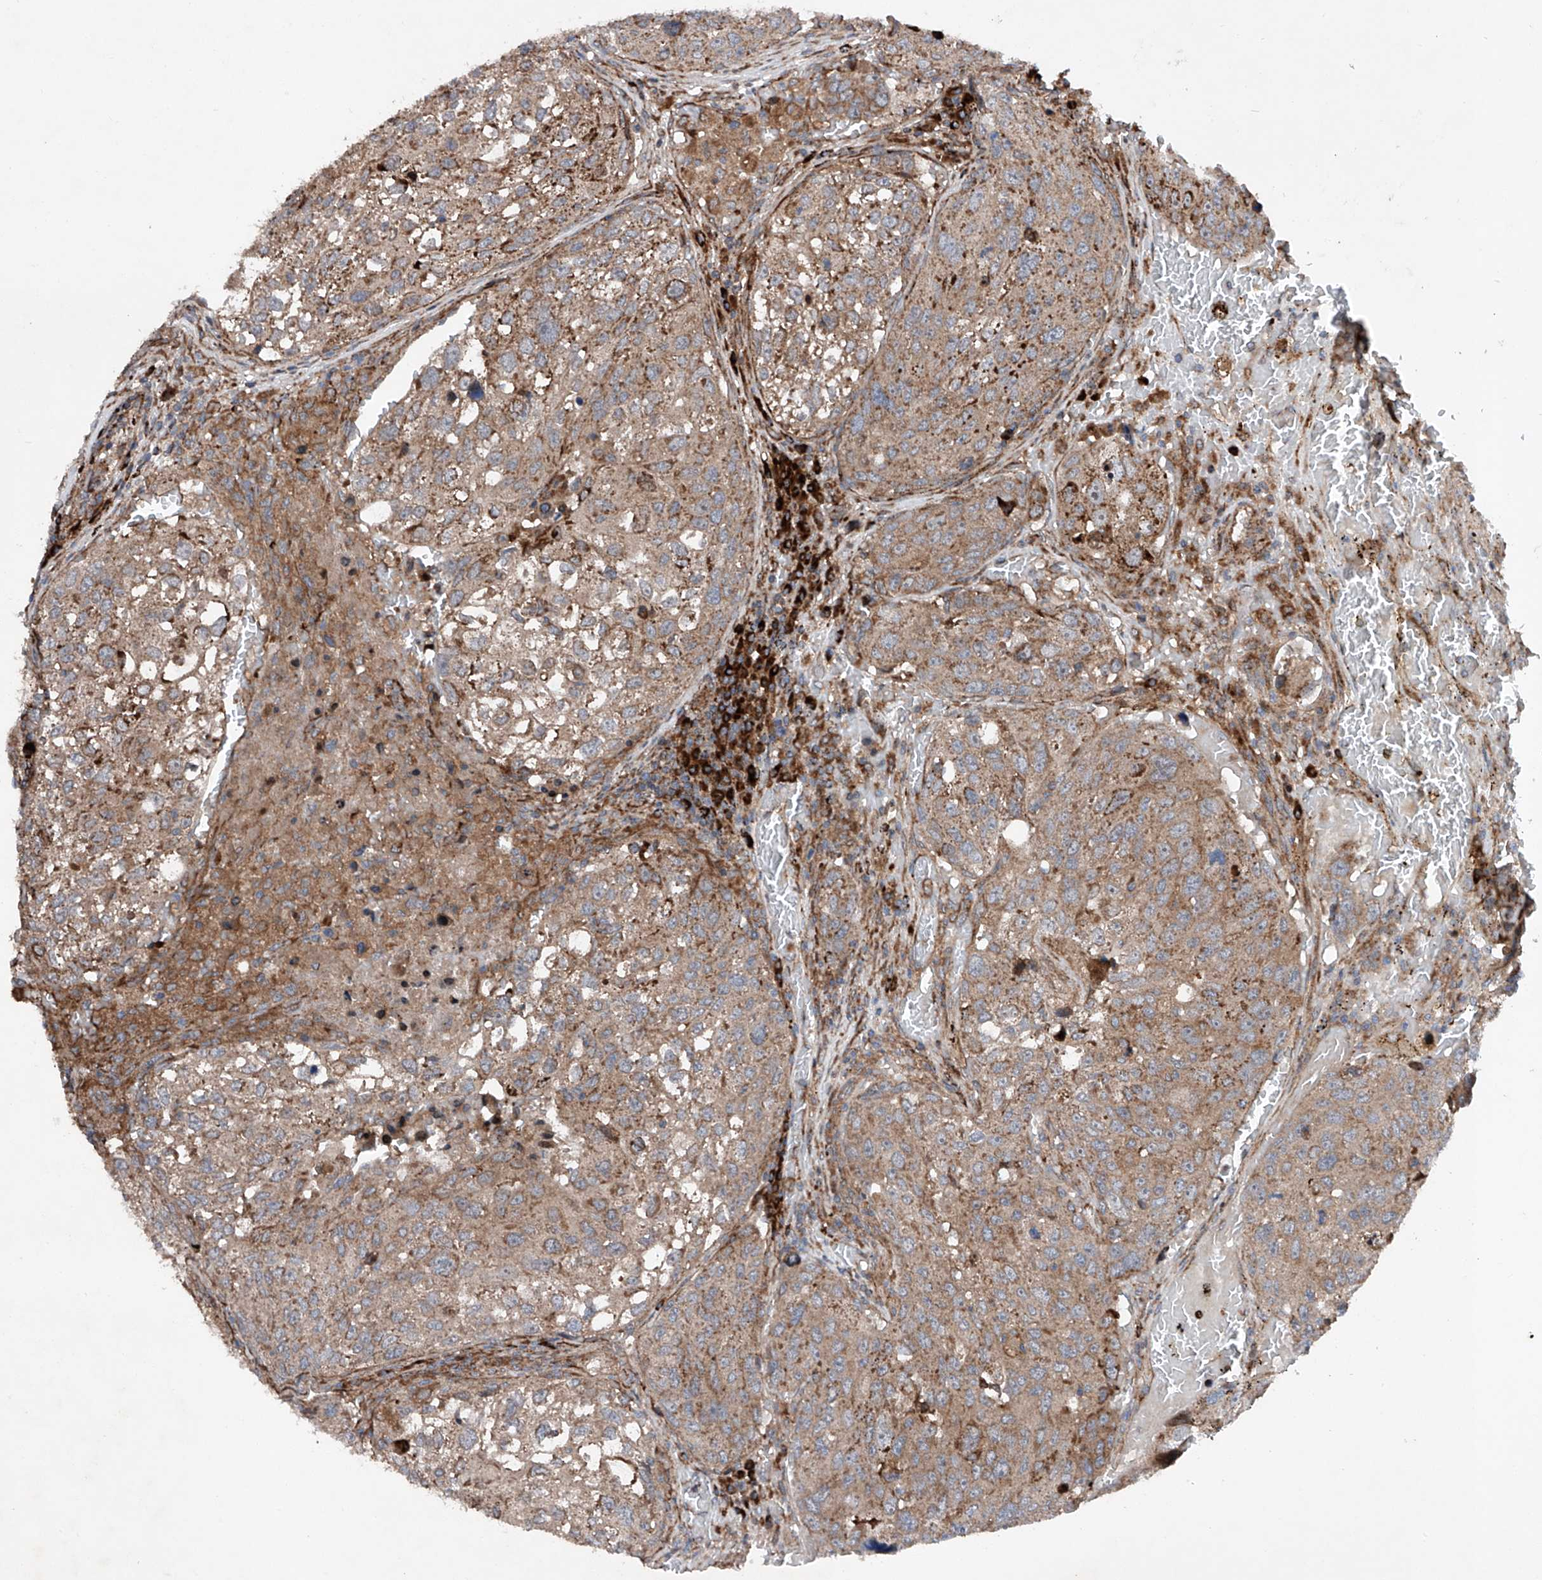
{"staining": {"intensity": "moderate", "quantity": ">75%", "location": "cytoplasmic/membranous"}, "tissue": "urothelial cancer", "cell_type": "Tumor cells", "image_type": "cancer", "snomed": [{"axis": "morphology", "description": "Urothelial carcinoma, High grade"}, {"axis": "topography", "description": "Lymph node"}, {"axis": "topography", "description": "Urinary bladder"}], "caption": "A medium amount of moderate cytoplasmic/membranous staining is seen in about >75% of tumor cells in urothelial cancer tissue. The staining was performed using DAB (3,3'-diaminobenzidine), with brown indicating positive protein expression. Nuclei are stained blue with hematoxylin.", "gene": "DAD1", "patient": {"sex": "male", "age": 51}}